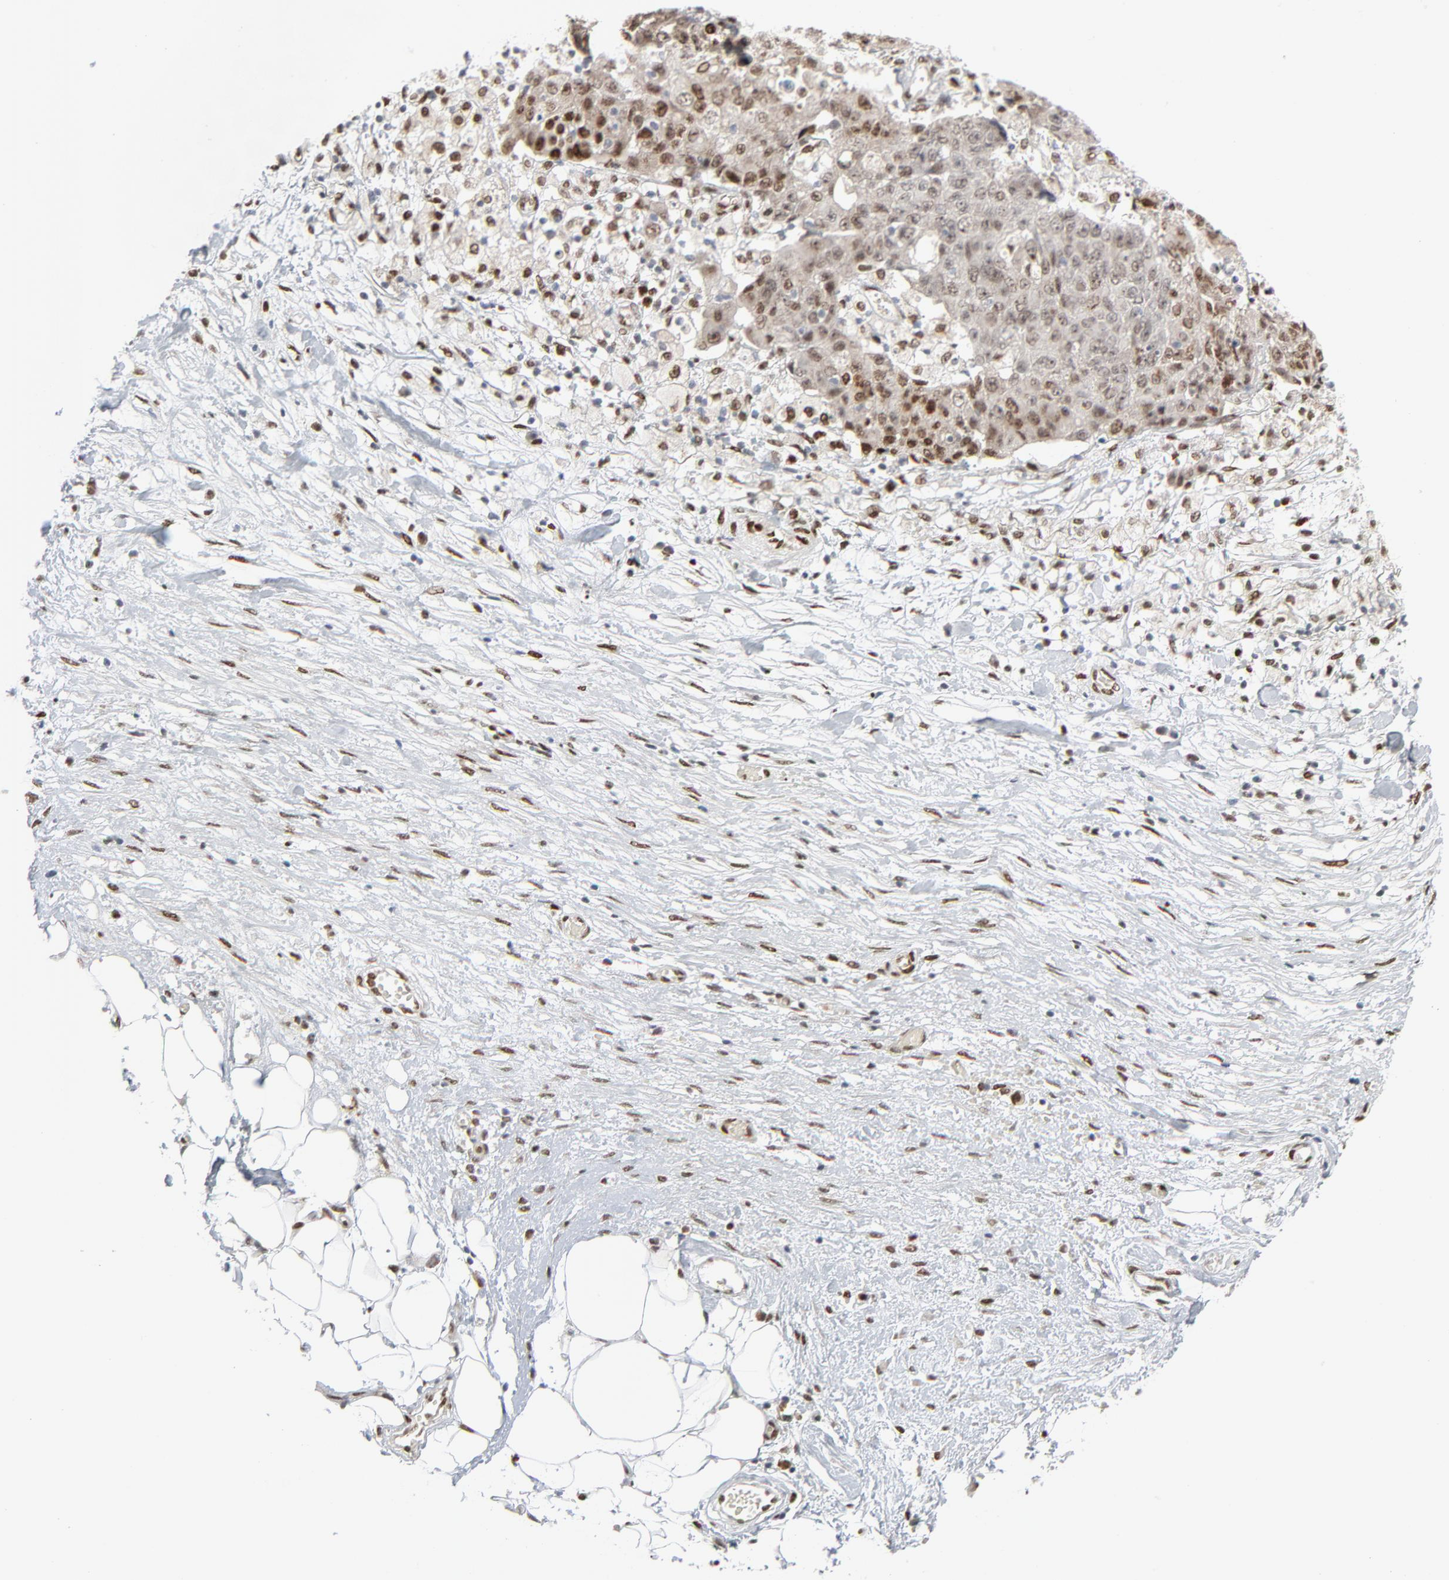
{"staining": {"intensity": "moderate", "quantity": ">75%", "location": "cytoplasmic/membranous,nuclear"}, "tissue": "ovarian cancer", "cell_type": "Tumor cells", "image_type": "cancer", "snomed": [{"axis": "morphology", "description": "Carcinoma, endometroid"}, {"axis": "topography", "description": "Ovary"}], "caption": "Ovarian endometroid carcinoma was stained to show a protein in brown. There is medium levels of moderate cytoplasmic/membranous and nuclear staining in about >75% of tumor cells. Using DAB (brown) and hematoxylin (blue) stains, captured at high magnification using brightfield microscopy.", "gene": "CUX1", "patient": {"sex": "female", "age": 42}}